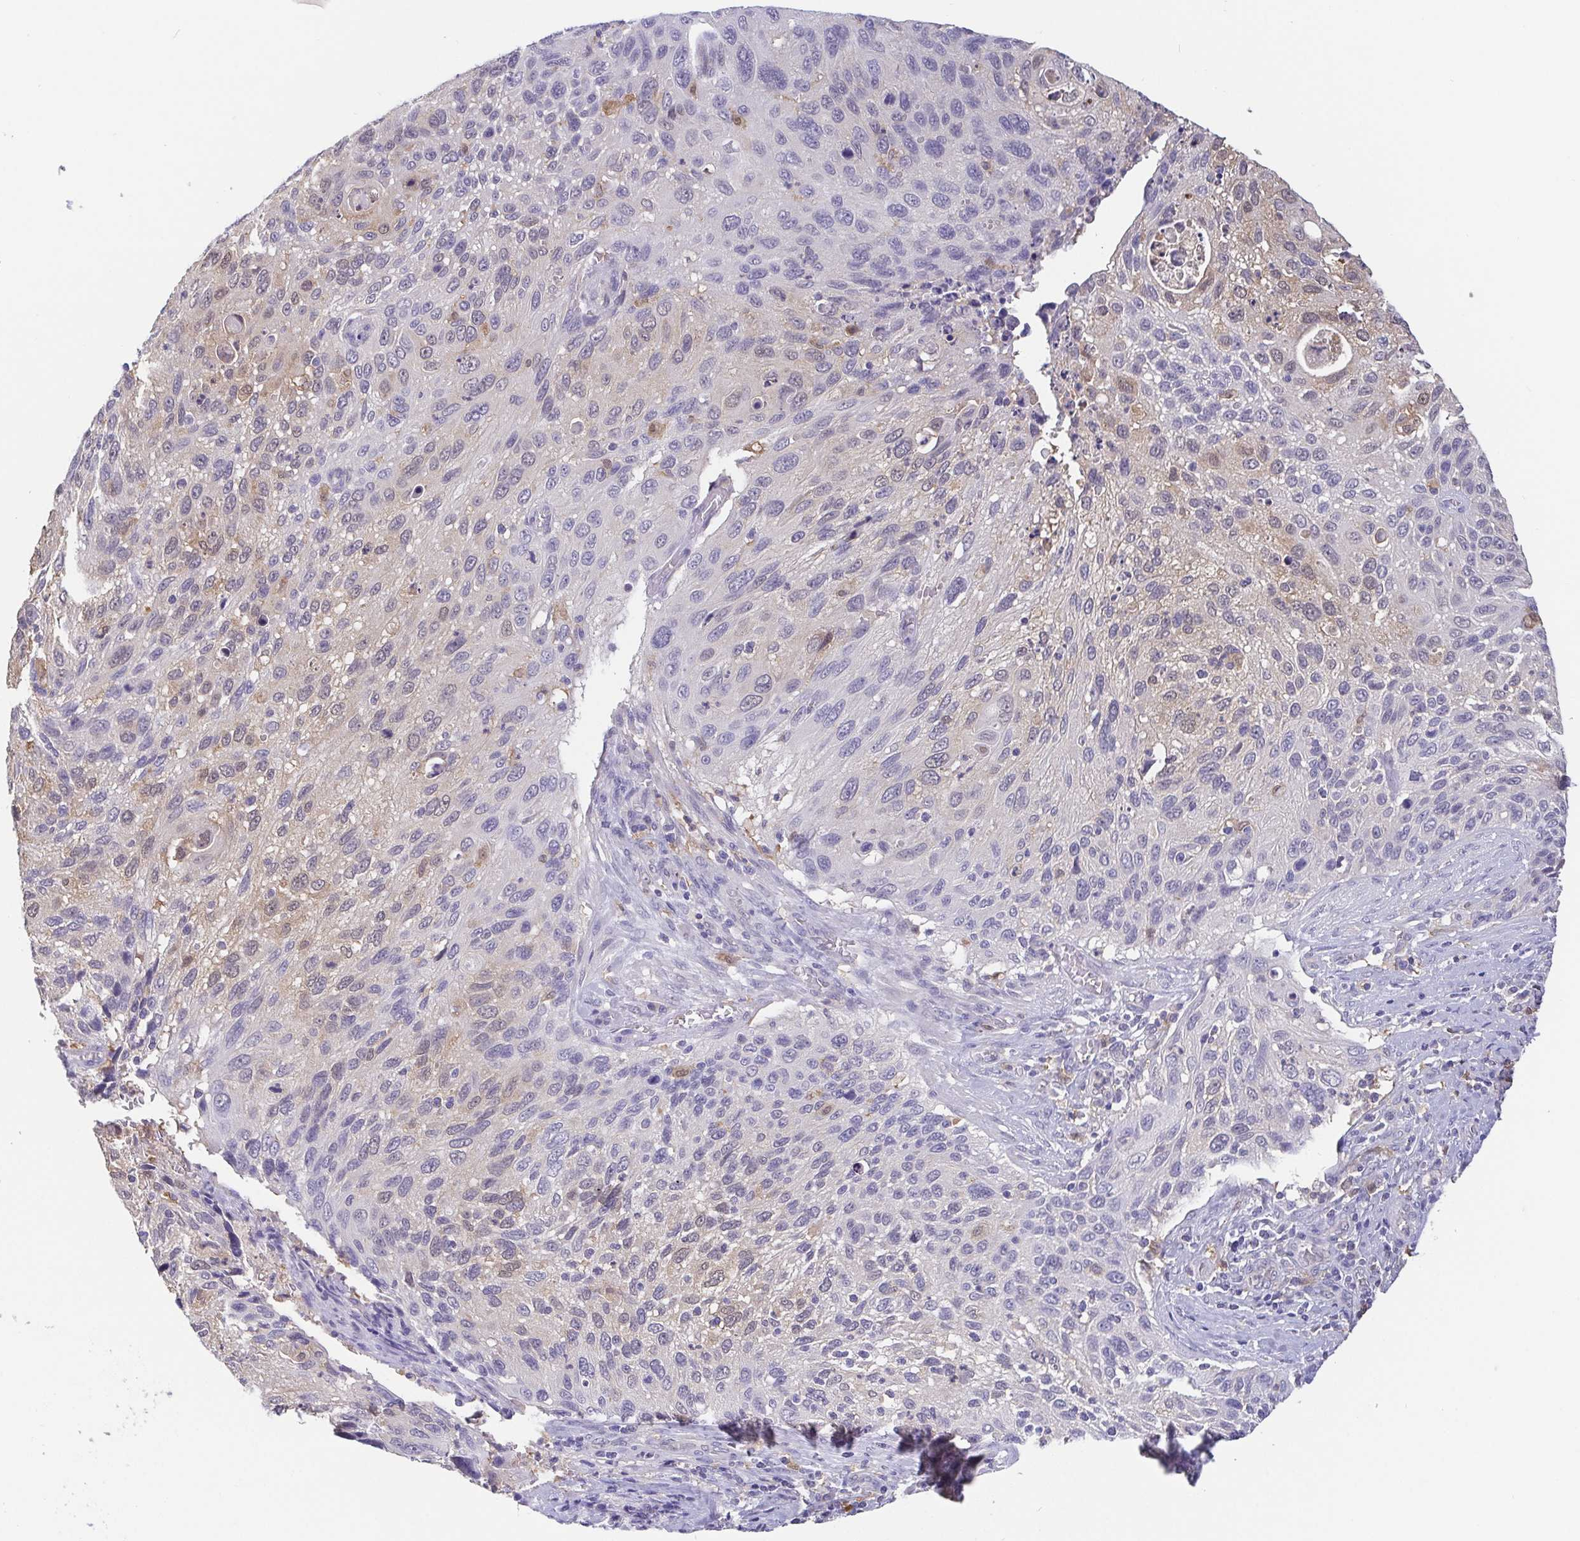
{"staining": {"intensity": "weak", "quantity": "<25%", "location": "cytoplasmic/membranous"}, "tissue": "cervical cancer", "cell_type": "Tumor cells", "image_type": "cancer", "snomed": [{"axis": "morphology", "description": "Squamous cell carcinoma, NOS"}, {"axis": "topography", "description": "Cervix"}], "caption": "Immunohistochemical staining of squamous cell carcinoma (cervical) reveals no significant expression in tumor cells.", "gene": "IDH1", "patient": {"sex": "female", "age": 70}}